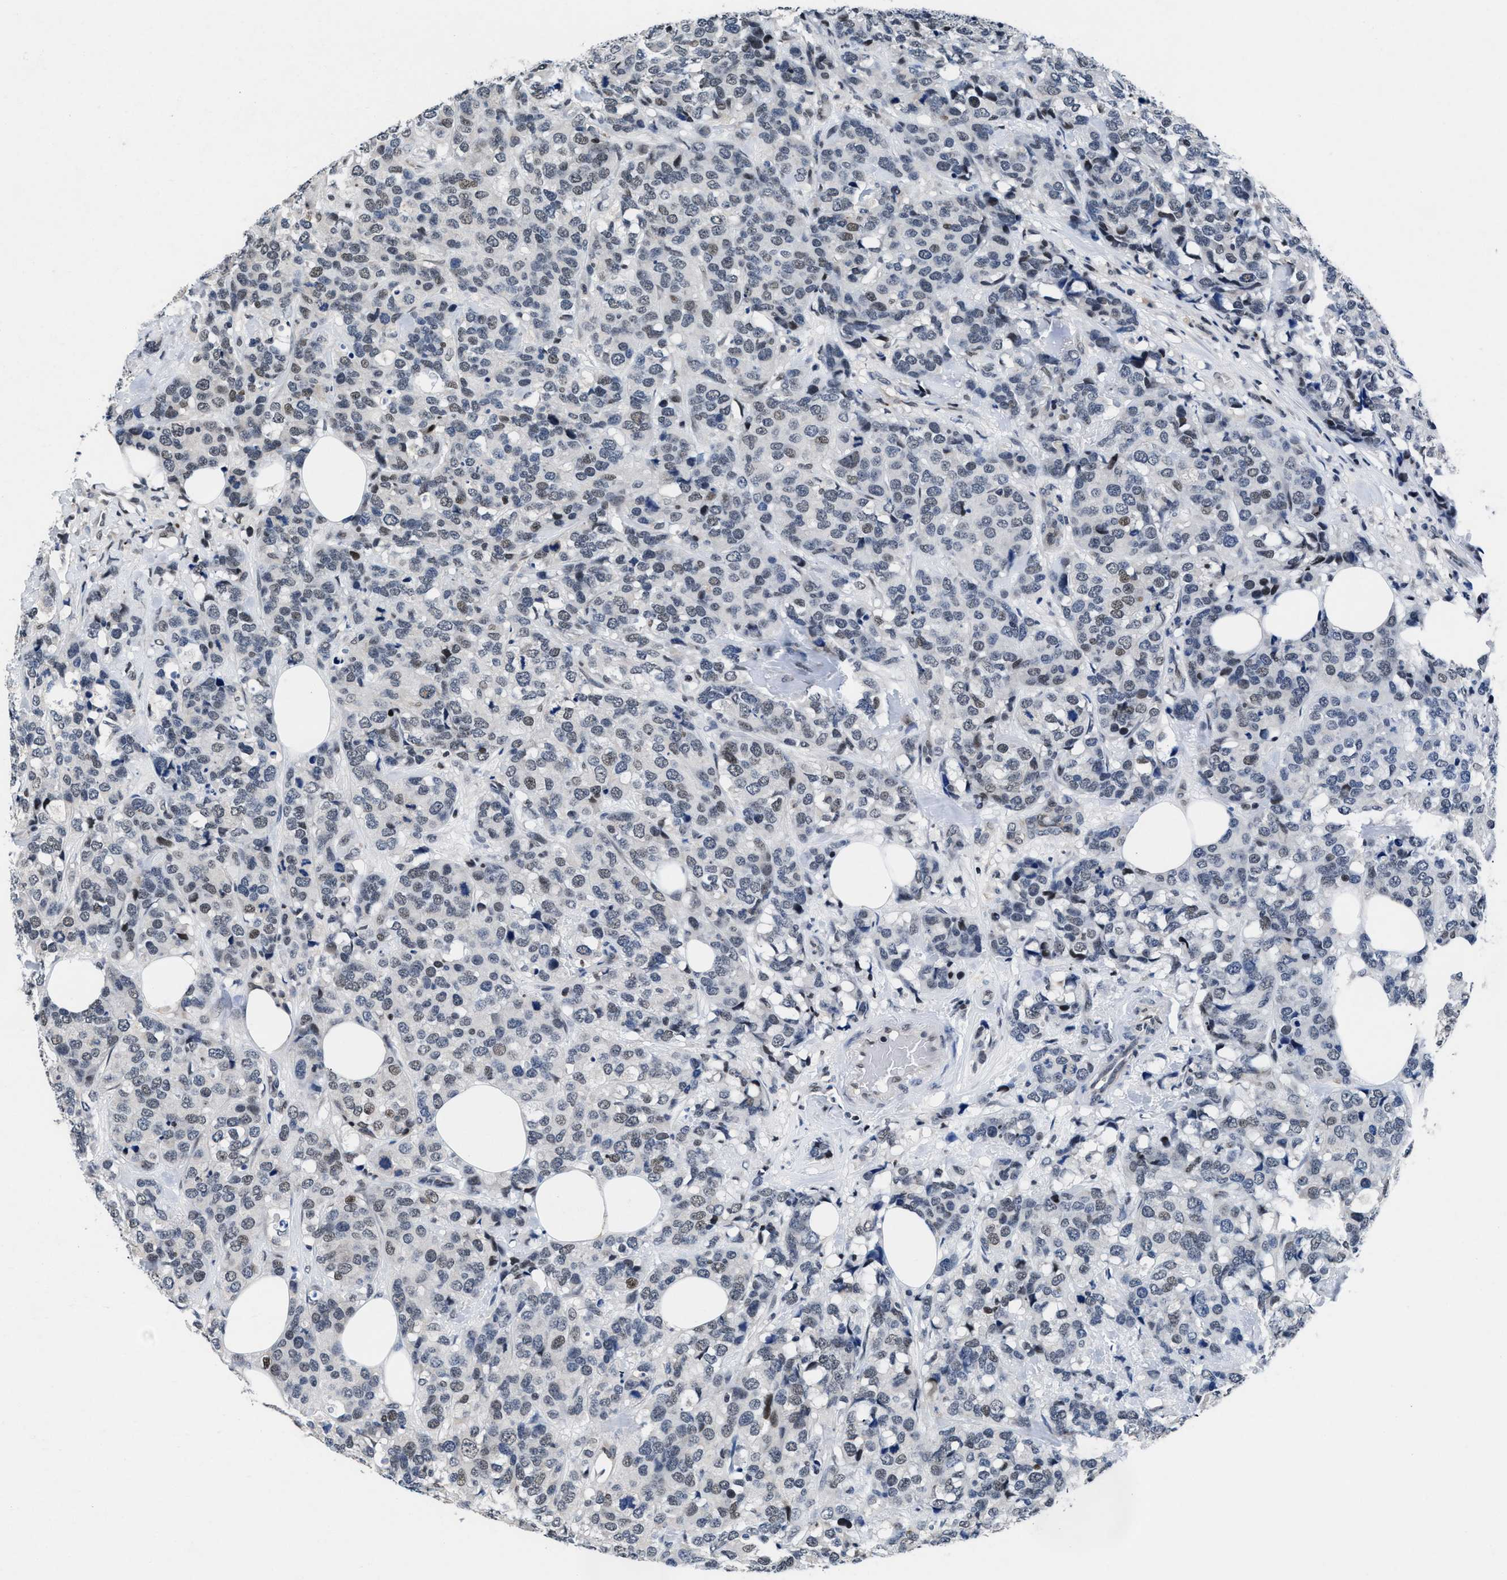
{"staining": {"intensity": "weak", "quantity": "<25%", "location": "nuclear"}, "tissue": "breast cancer", "cell_type": "Tumor cells", "image_type": "cancer", "snomed": [{"axis": "morphology", "description": "Lobular carcinoma"}, {"axis": "topography", "description": "Breast"}], "caption": "This is an immunohistochemistry micrograph of human lobular carcinoma (breast). There is no expression in tumor cells.", "gene": "WDR81", "patient": {"sex": "female", "age": 59}}